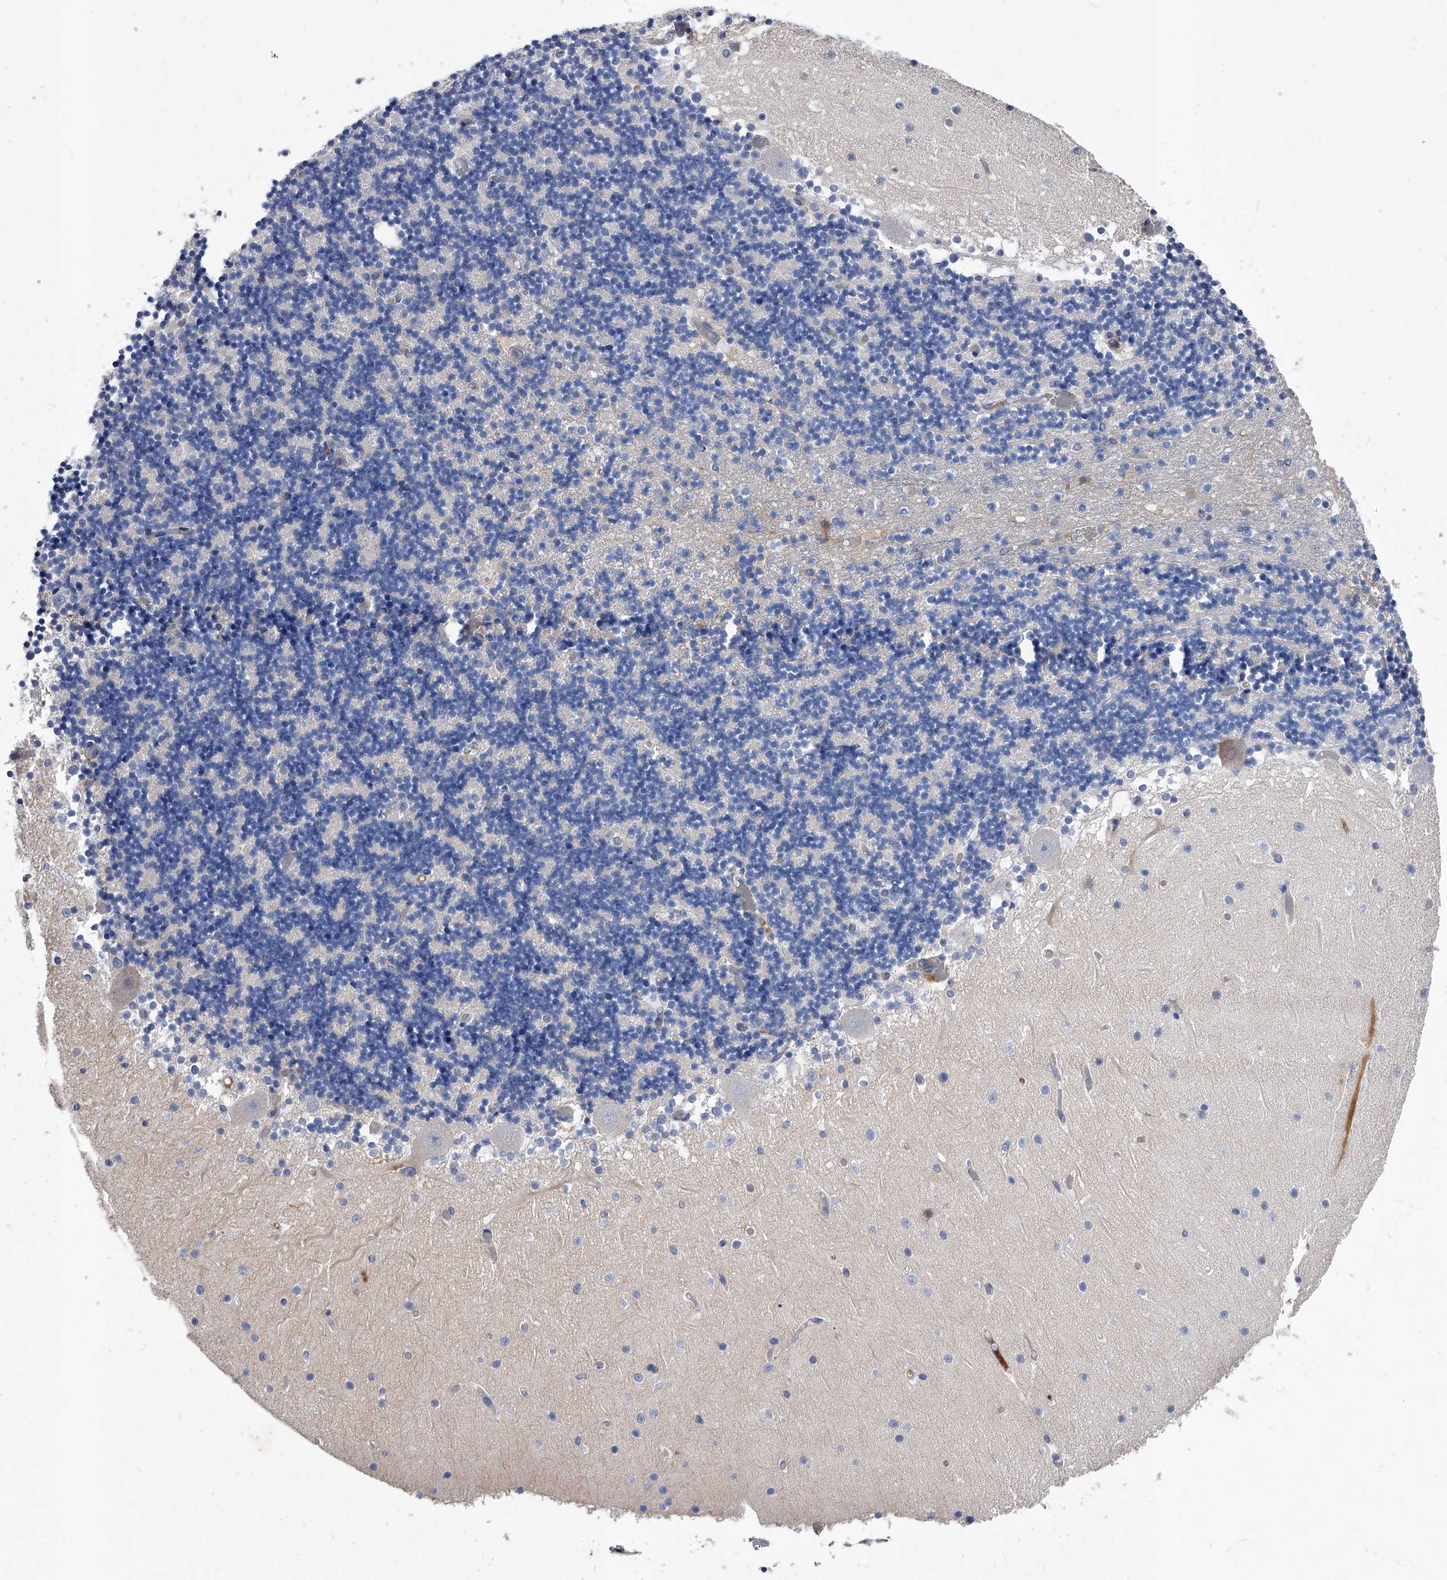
{"staining": {"intensity": "negative", "quantity": "none", "location": "none"}, "tissue": "cerebellum", "cell_type": "Cells in granular layer", "image_type": "normal", "snomed": [{"axis": "morphology", "description": "Normal tissue, NOS"}, {"axis": "topography", "description": "Cerebellum"}], "caption": "IHC photomicrograph of unremarkable cerebellum stained for a protein (brown), which reveals no positivity in cells in granular layer.", "gene": "EFCAB7", "patient": {"sex": "female", "age": 28}}